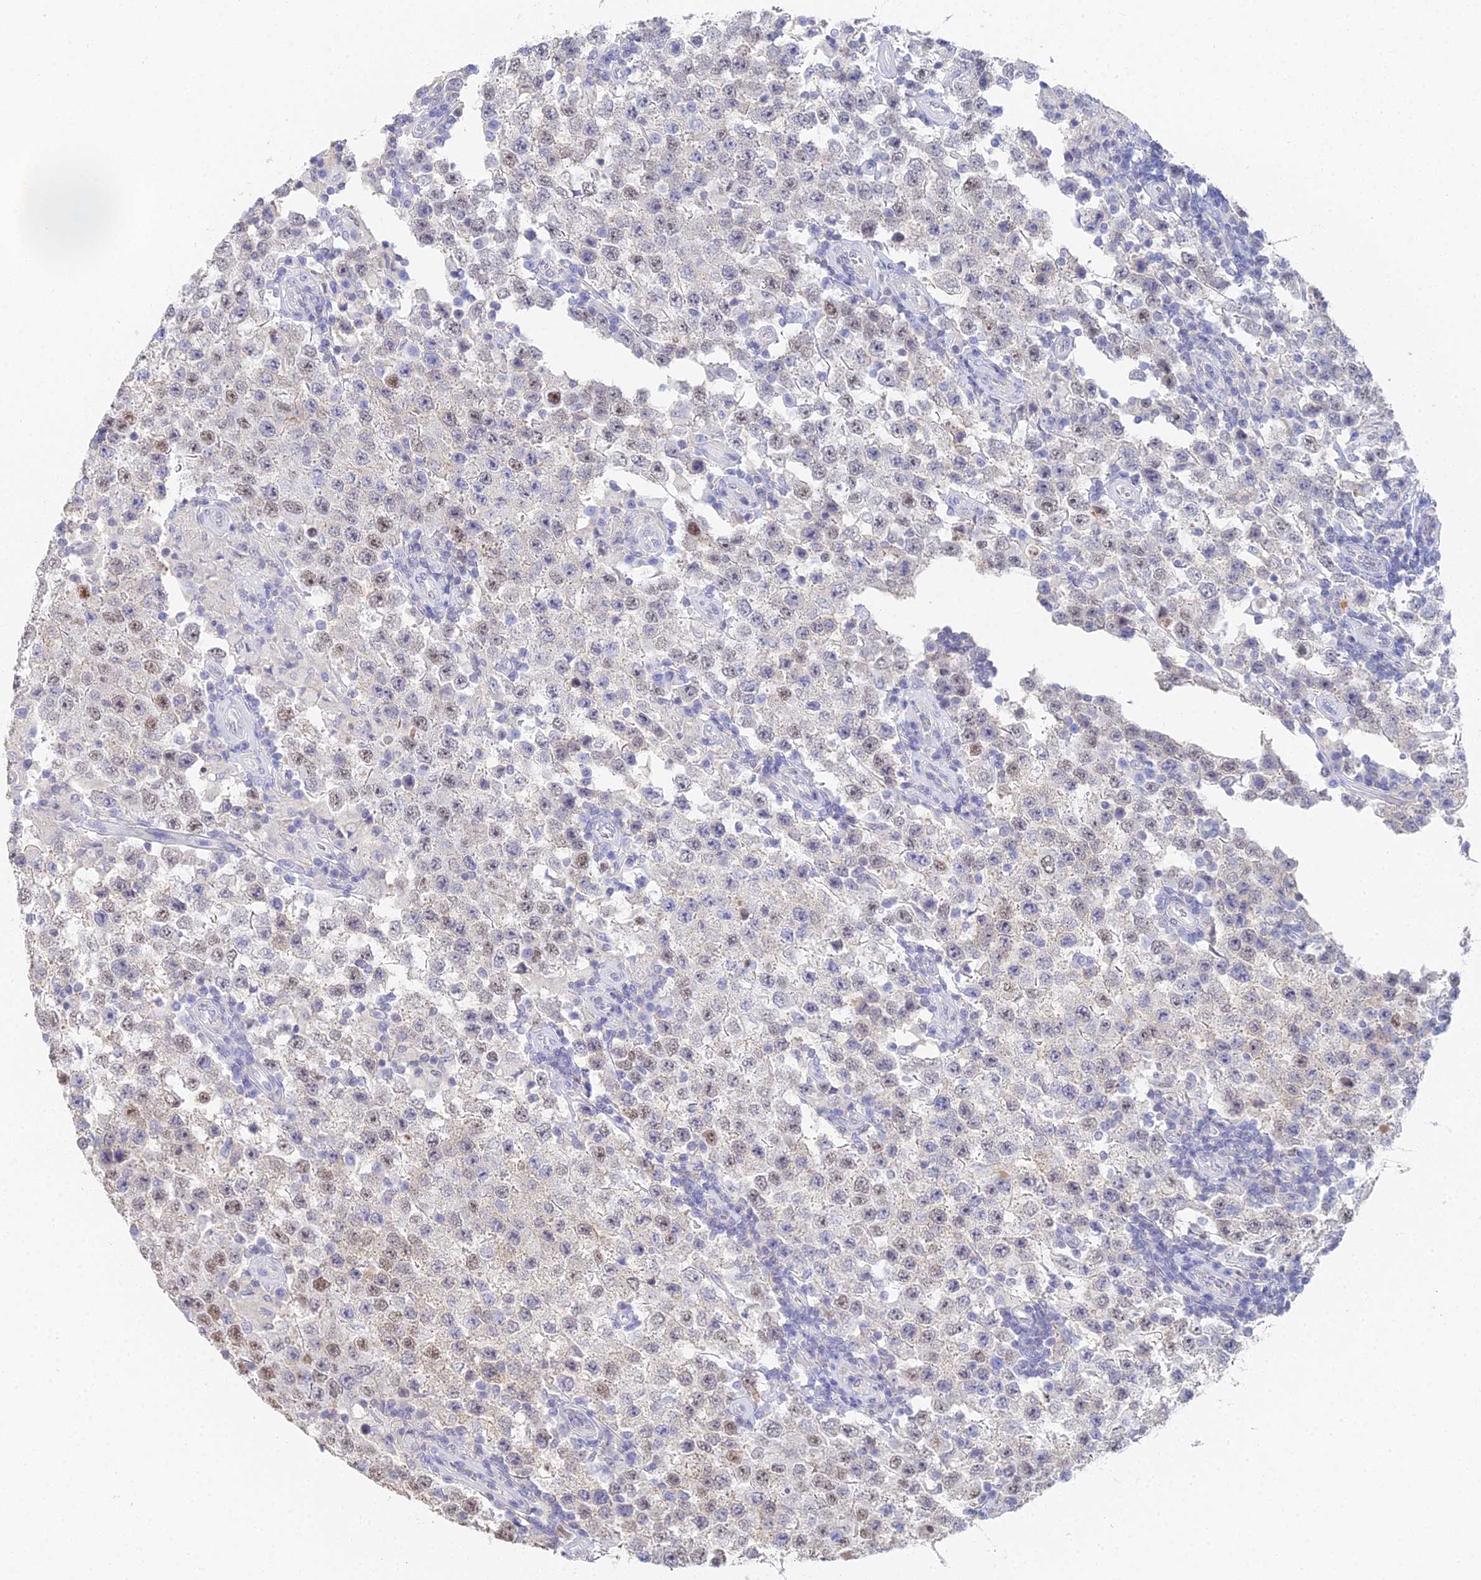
{"staining": {"intensity": "weak", "quantity": "25%-75%", "location": "nuclear"}, "tissue": "testis cancer", "cell_type": "Tumor cells", "image_type": "cancer", "snomed": [{"axis": "morphology", "description": "Normal tissue, NOS"}, {"axis": "morphology", "description": "Urothelial carcinoma, High grade"}, {"axis": "morphology", "description": "Seminoma, NOS"}, {"axis": "morphology", "description": "Carcinoma, Embryonal, NOS"}, {"axis": "topography", "description": "Urinary bladder"}, {"axis": "topography", "description": "Testis"}], "caption": "A micrograph of human urothelial carcinoma (high-grade) (testis) stained for a protein reveals weak nuclear brown staining in tumor cells.", "gene": "MCM2", "patient": {"sex": "male", "age": 41}}